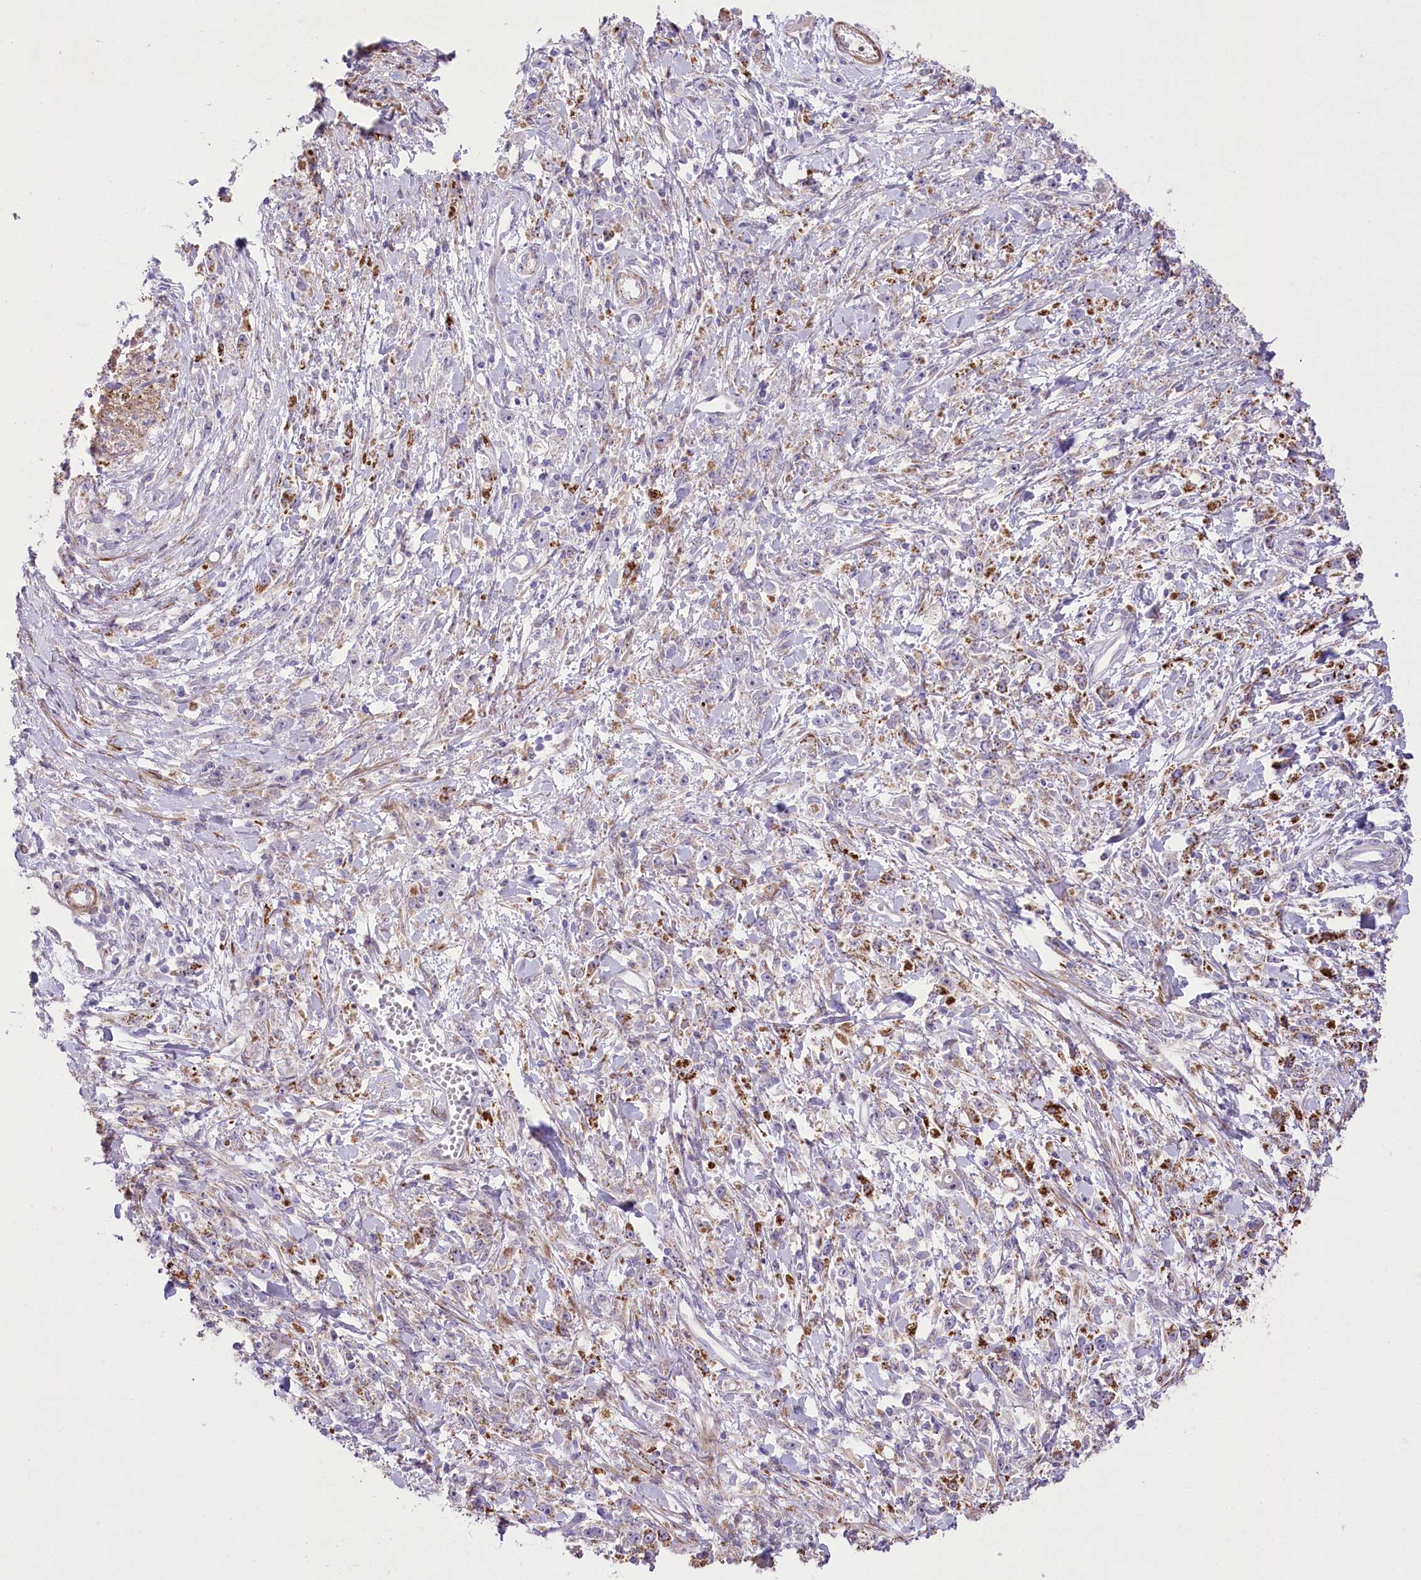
{"staining": {"intensity": "negative", "quantity": "none", "location": "none"}, "tissue": "stomach cancer", "cell_type": "Tumor cells", "image_type": "cancer", "snomed": [{"axis": "morphology", "description": "Adenocarcinoma, NOS"}, {"axis": "topography", "description": "Stomach"}], "caption": "Immunohistochemistry (IHC) of stomach cancer demonstrates no staining in tumor cells.", "gene": "RNF24", "patient": {"sex": "female", "age": 59}}